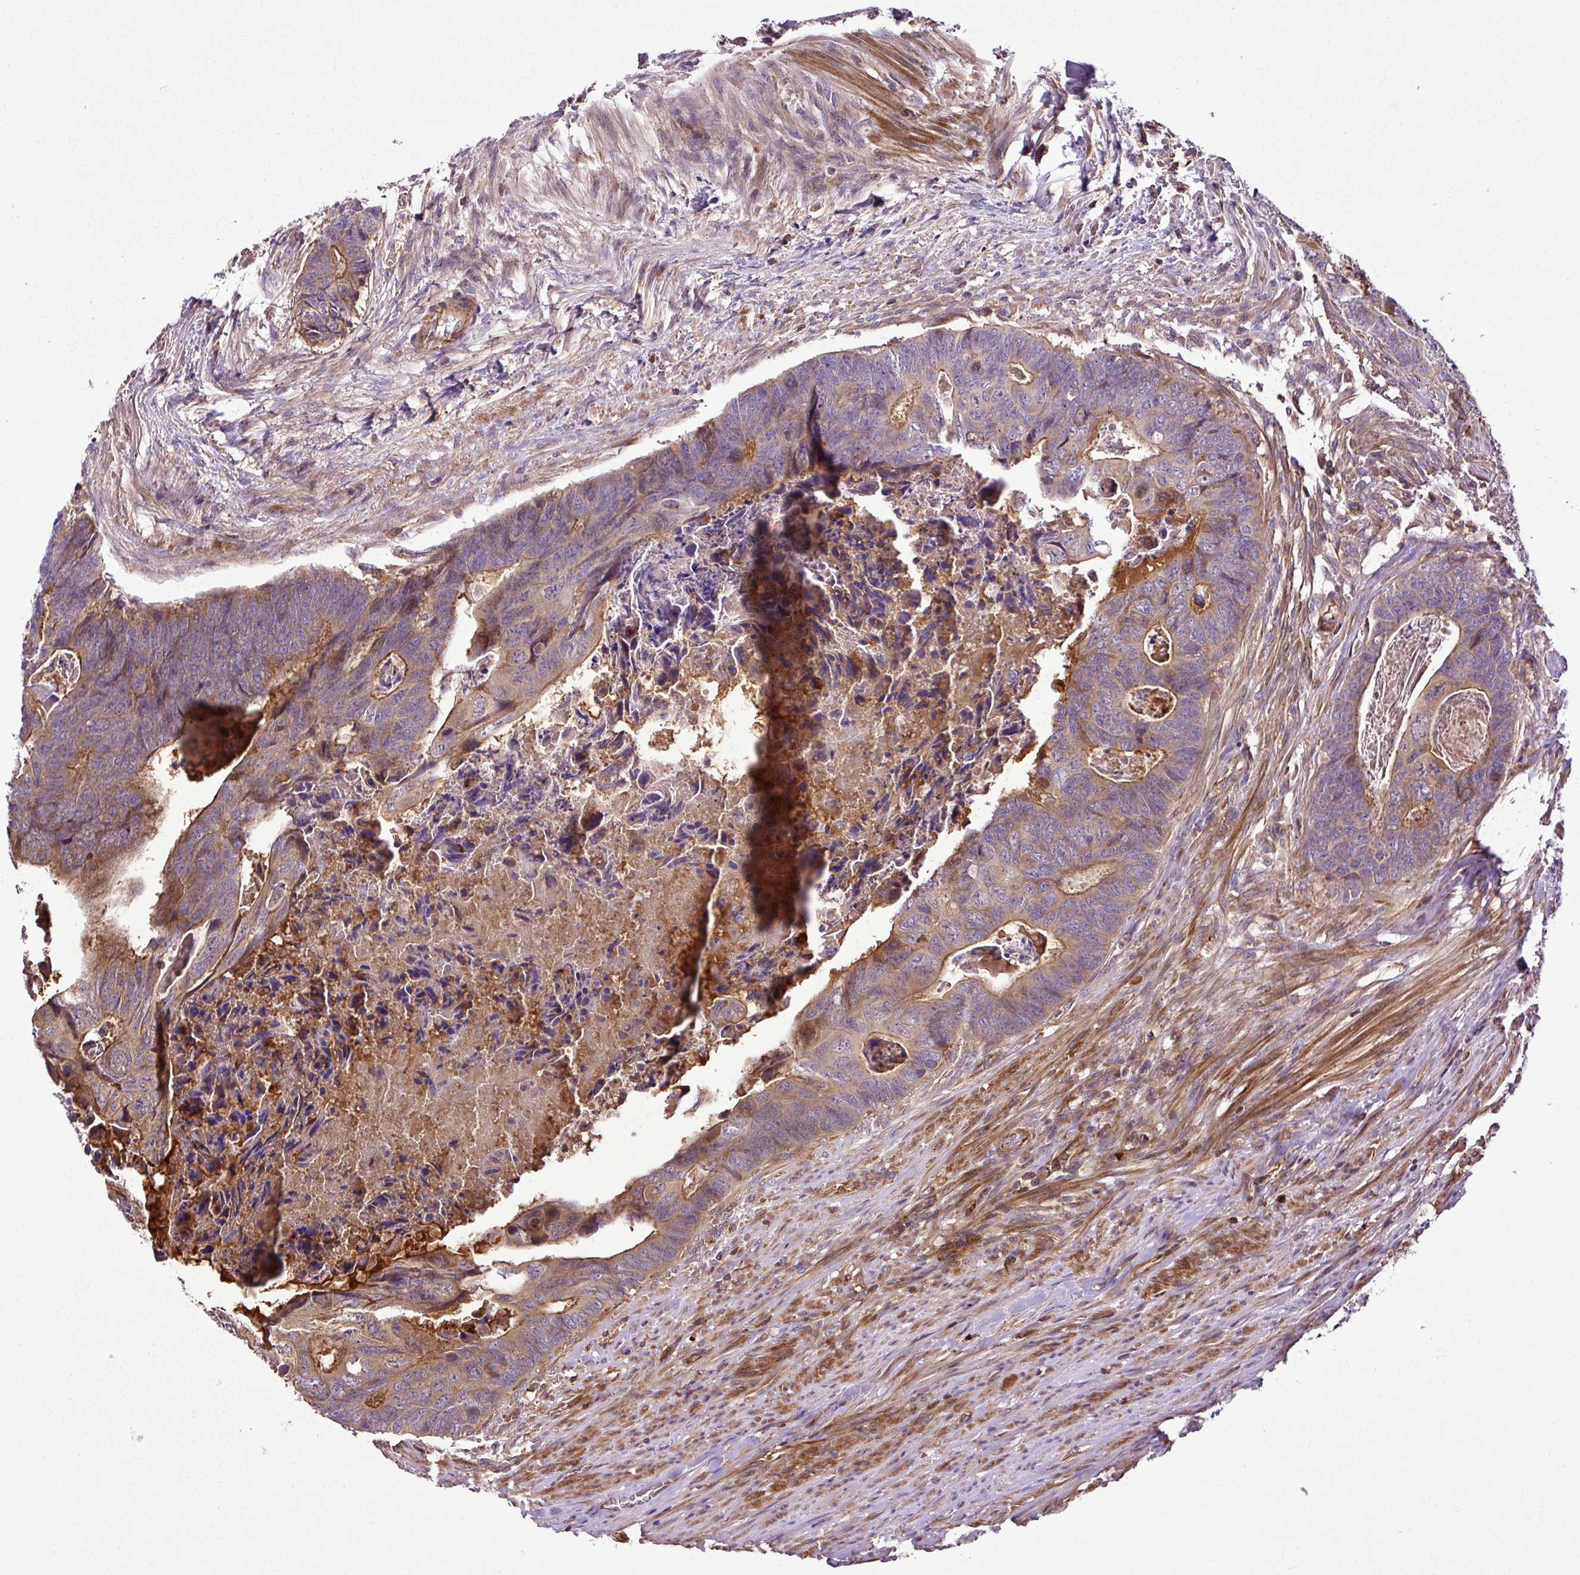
{"staining": {"intensity": "moderate", "quantity": ">75%", "location": "cytoplasmic/membranous"}, "tissue": "colorectal cancer", "cell_type": "Tumor cells", "image_type": "cancer", "snomed": [{"axis": "morphology", "description": "Adenocarcinoma, NOS"}, {"axis": "topography", "description": "Rectum"}], "caption": "Immunohistochemistry micrograph of neoplastic tissue: colorectal cancer stained using IHC displays medium levels of moderate protein expression localized specifically in the cytoplasmic/membranous of tumor cells, appearing as a cytoplasmic/membranous brown color.", "gene": "ZNF266", "patient": {"sex": "female", "age": 78}}